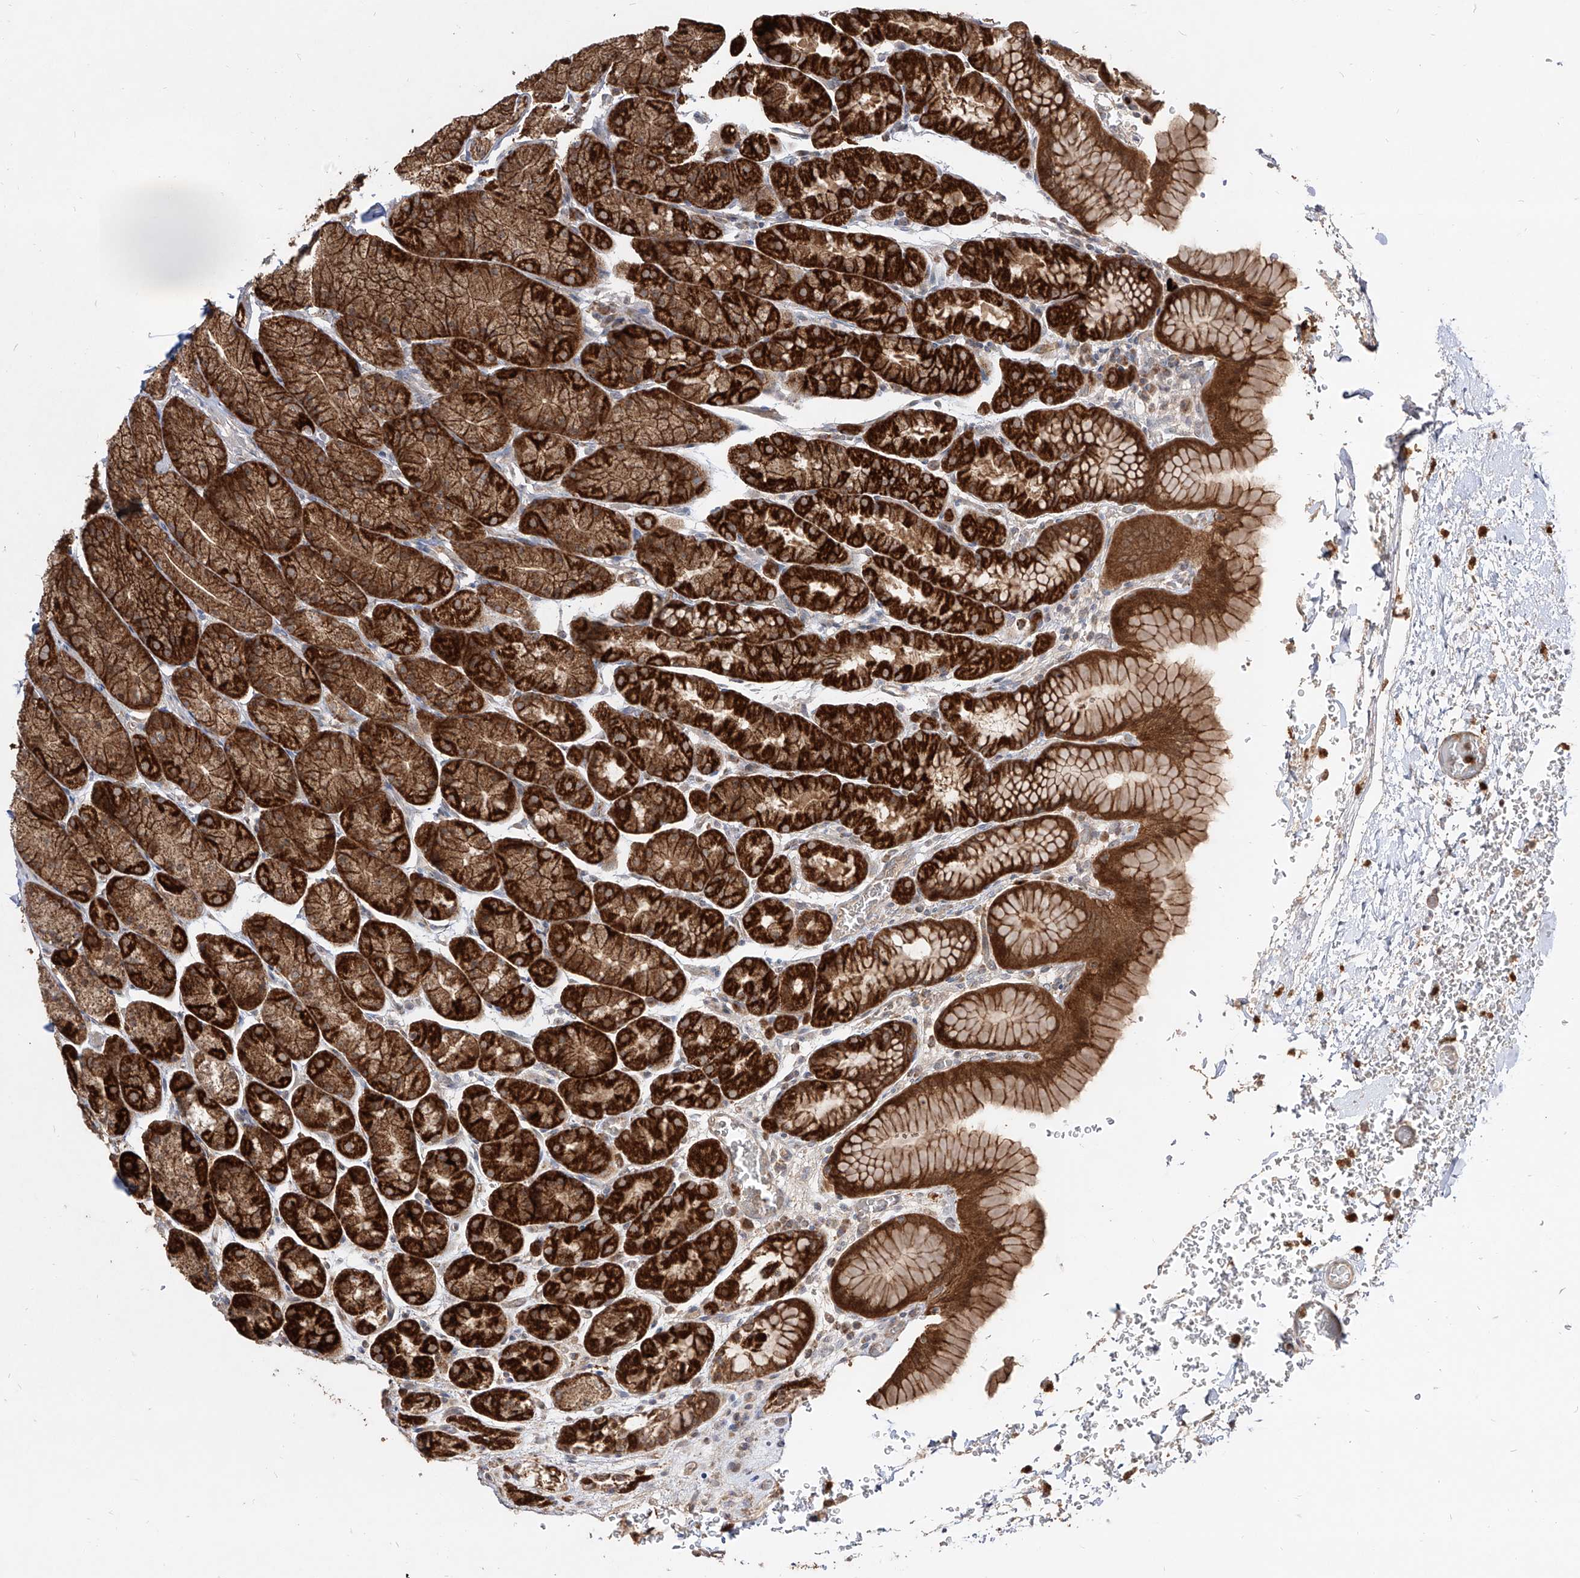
{"staining": {"intensity": "strong", "quantity": ">75%", "location": "cytoplasmic/membranous"}, "tissue": "stomach", "cell_type": "Glandular cells", "image_type": "normal", "snomed": [{"axis": "morphology", "description": "Normal tissue, NOS"}, {"axis": "topography", "description": "Stomach"}], "caption": "This micrograph demonstrates IHC staining of normal stomach, with high strong cytoplasmic/membranous staining in about >75% of glandular cells.", "gene": "AIM2", "patient": {"sex": "male", "age": 42}}